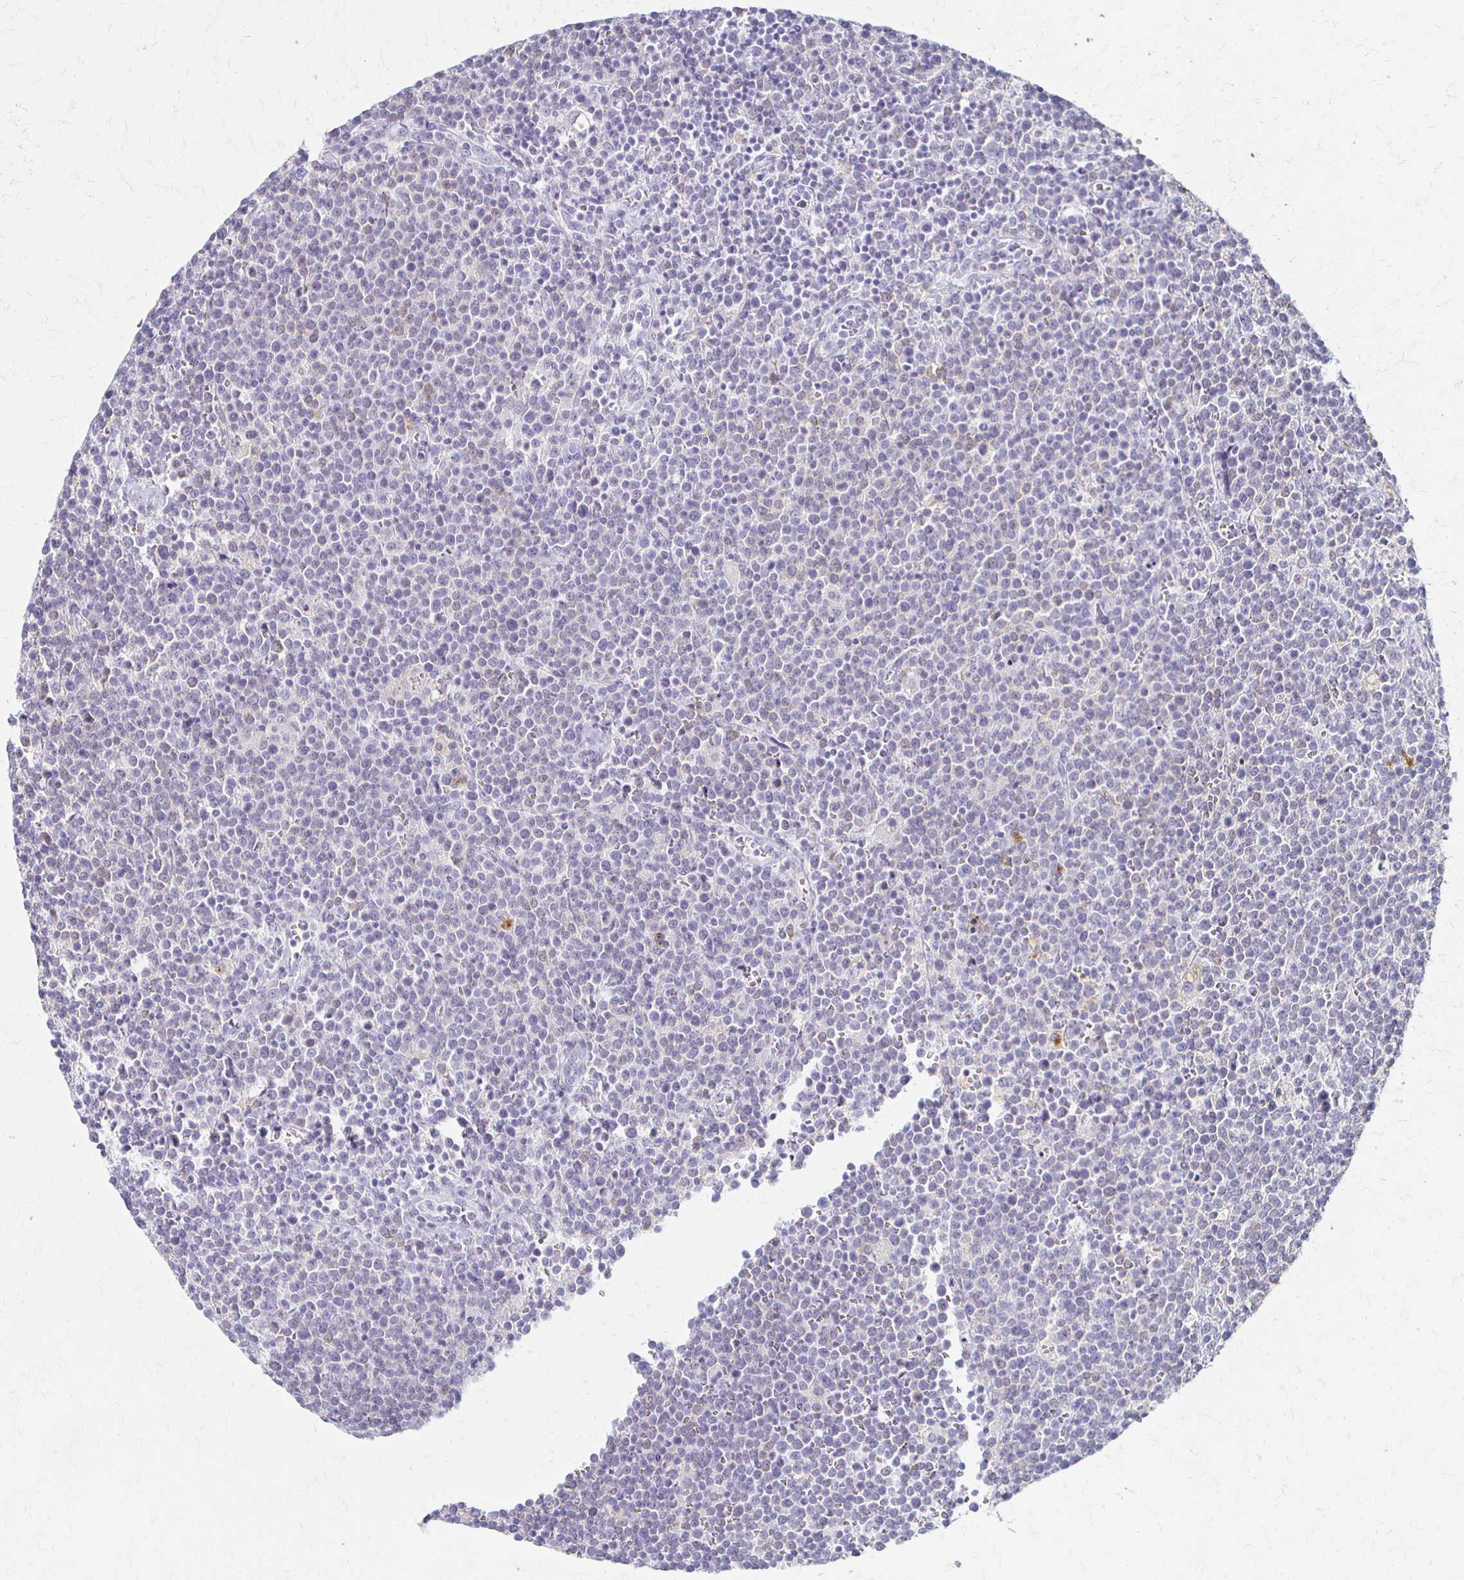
{"staining": {"intensity": "negative", "quantity": "none", "location": "none"}, "tissue": "lymphoma", "cell_type": "Tumor cells", "image_type": "cancer", "snomed": [{"axis": "morphology", "description": "Malignant lymphoma, non-Hodgkin's type, High grade"}, {"axis": "topography", "description": "Lymph node"}], "caption": "This is an IHC micrograph of lymphoma. There is no staining in tumor cells.", "gene": "ACP5", "patient": {"sex": "male", "age": 61}}